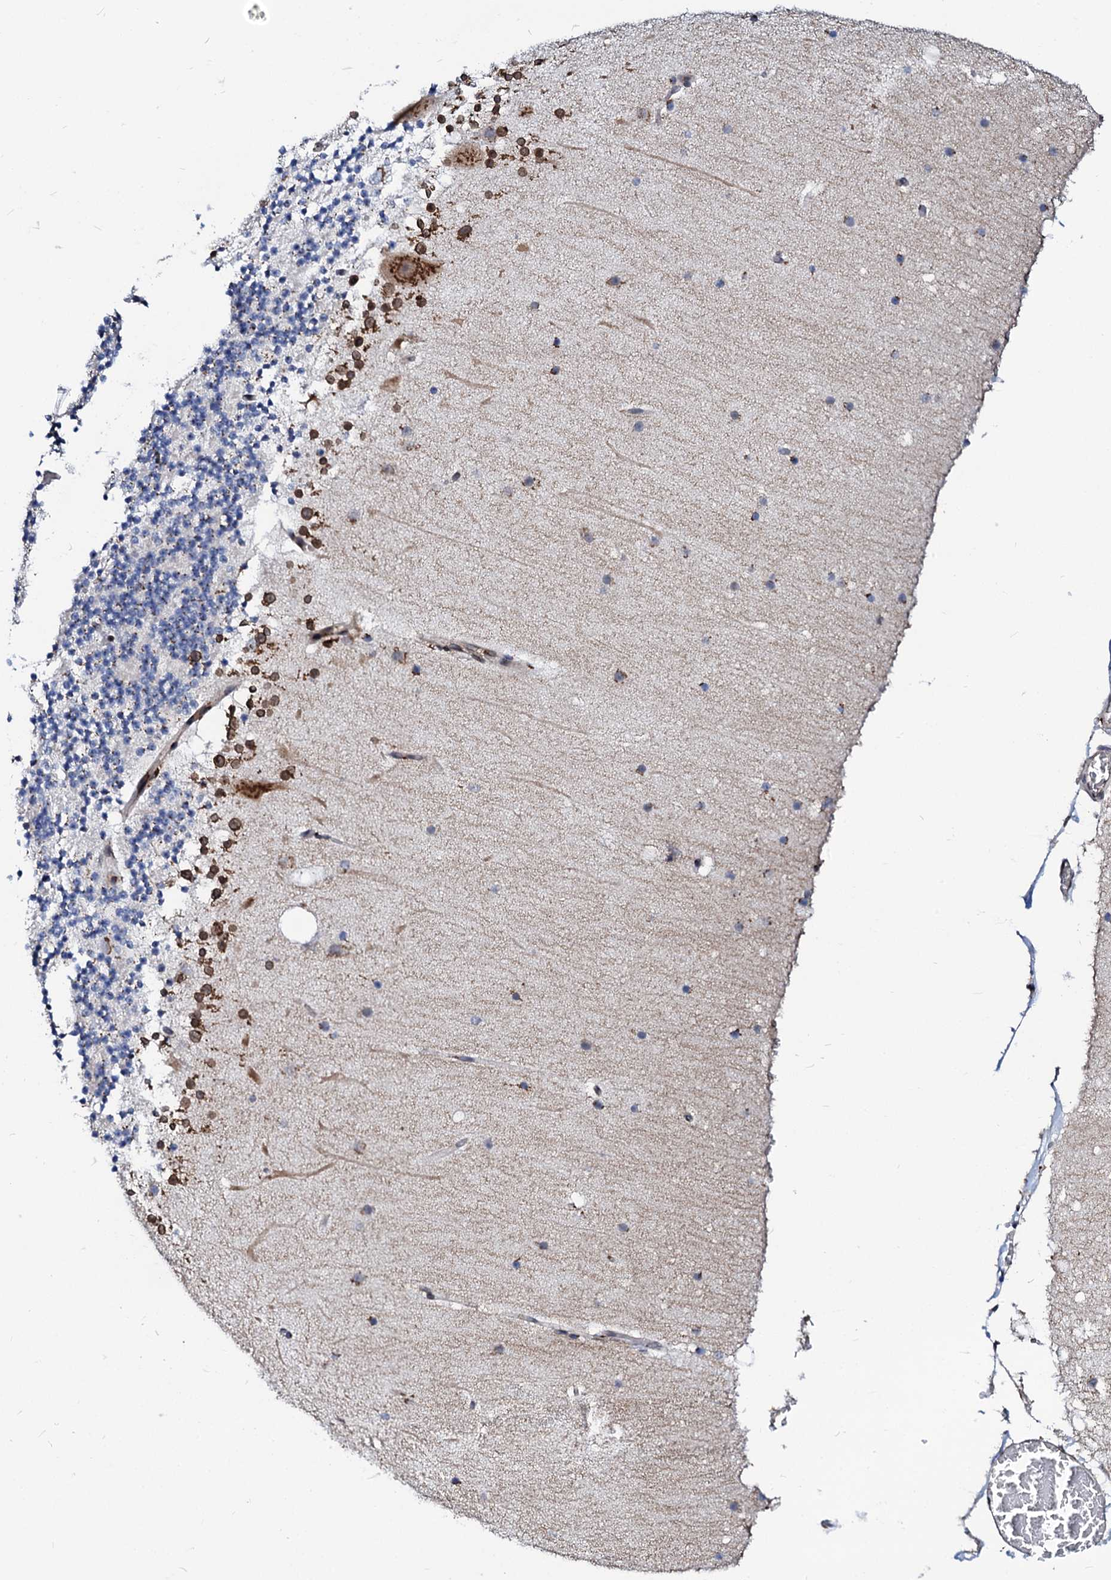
{"staining": {"intensity": "negative", "quantity": "none", "location": "none"}, "tissue": "cerebellum", "cell_type": "Cells in granular layer", "image_type": "normal", "snomed": [{"axis": "morphology", "description": "Normal tissue, NOS"}, {"axis": "topography", "description": "Cerebellum"}], "caption": "IHC of unremarkable cerebellum reveals no staining in cells in granular layer.", "gene": "TMCO3", "patient": {"sex": "male", "age": 57}}